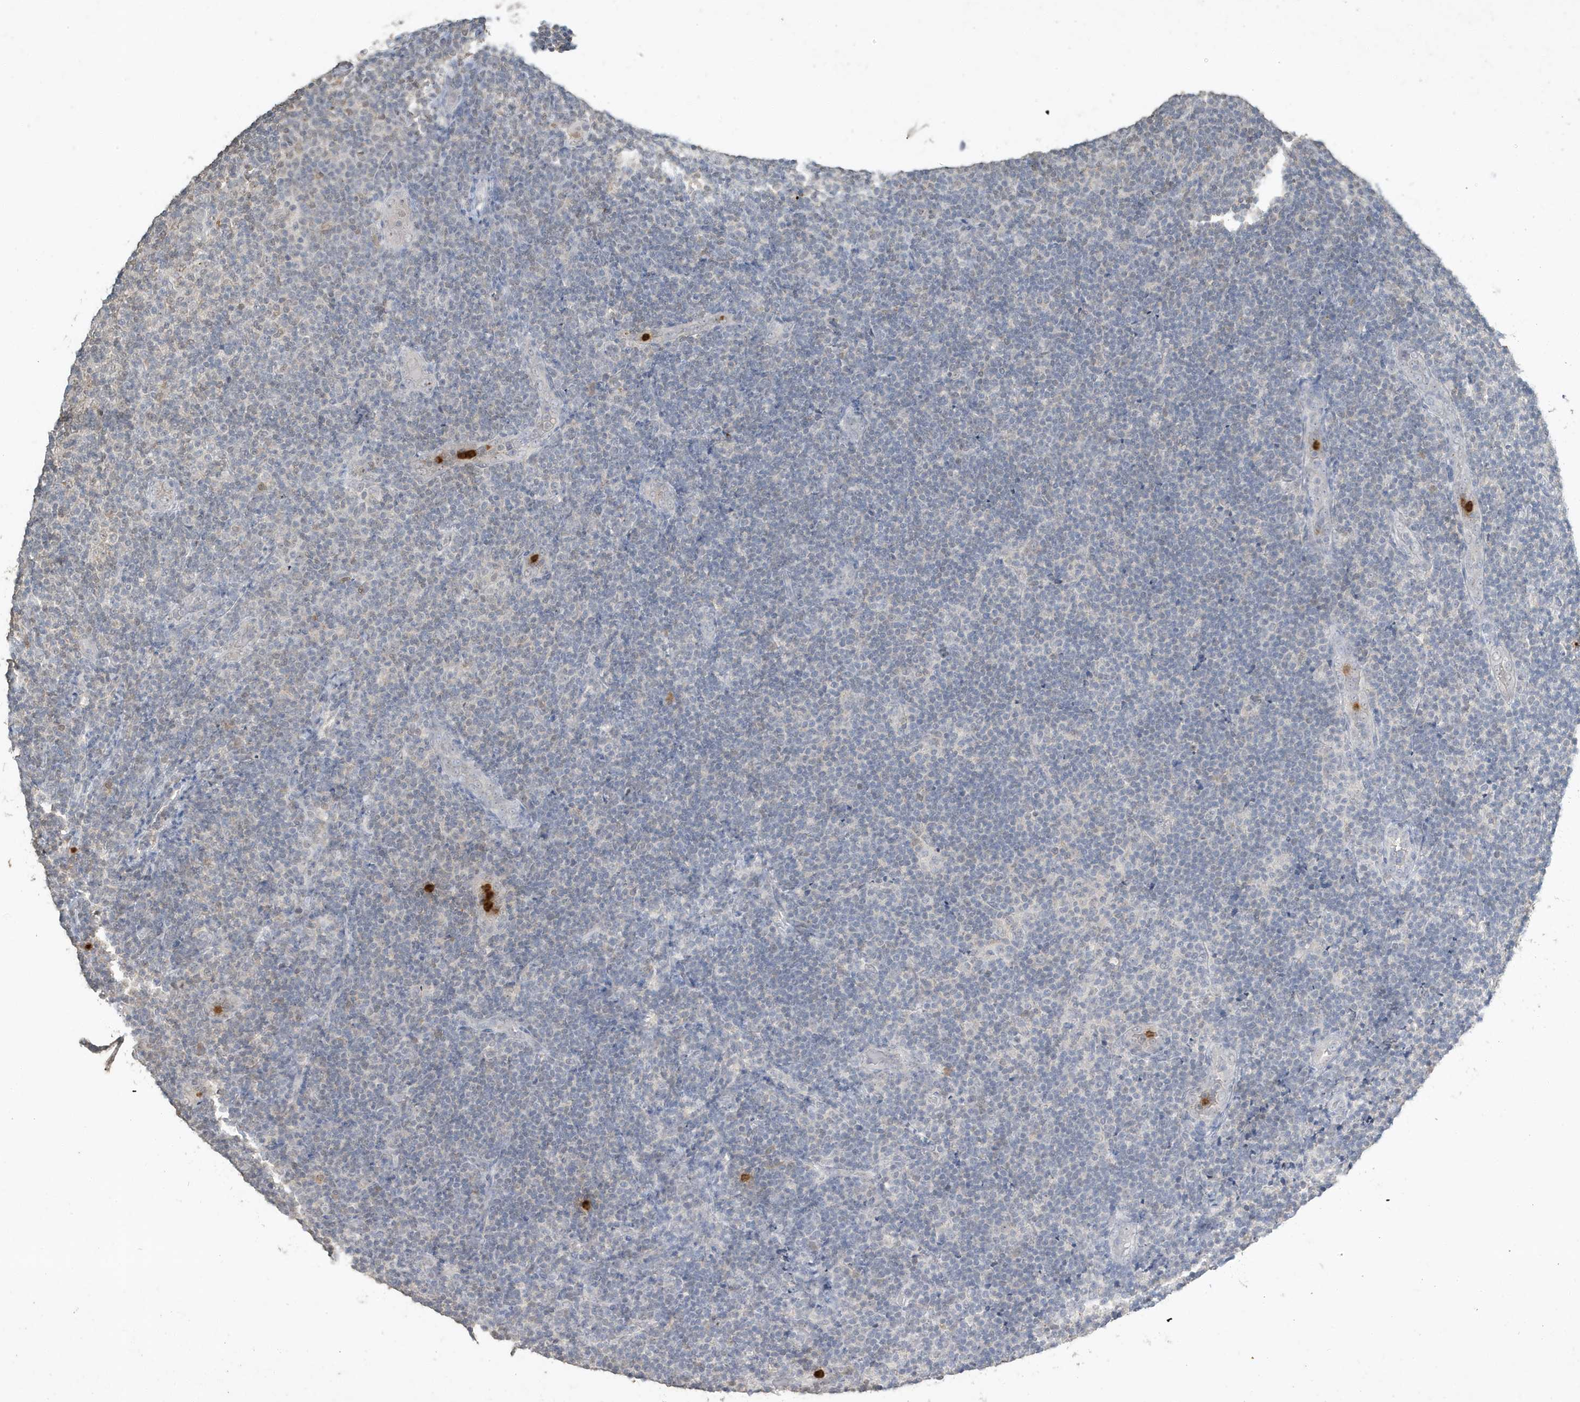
{"staining": {"intensity": "negative", "quantity": "none", "location": "none"}, "tissue": "lymphoma", "cell_type": "Tumor cells", "image_type": "cancer", "snomed": [{"axis": "morphology", "description": "Malignant lymphoma, non-Hodgkin's type, Low grade"}, {"axis": "topography", "description": "Lymph node"}], "caption": "This is an IHC photomicrograph of human lymphoma. There is no expression in tumor cells.", "gene": "DEFA1", "patient": {"sex": "male", "age": 83}}